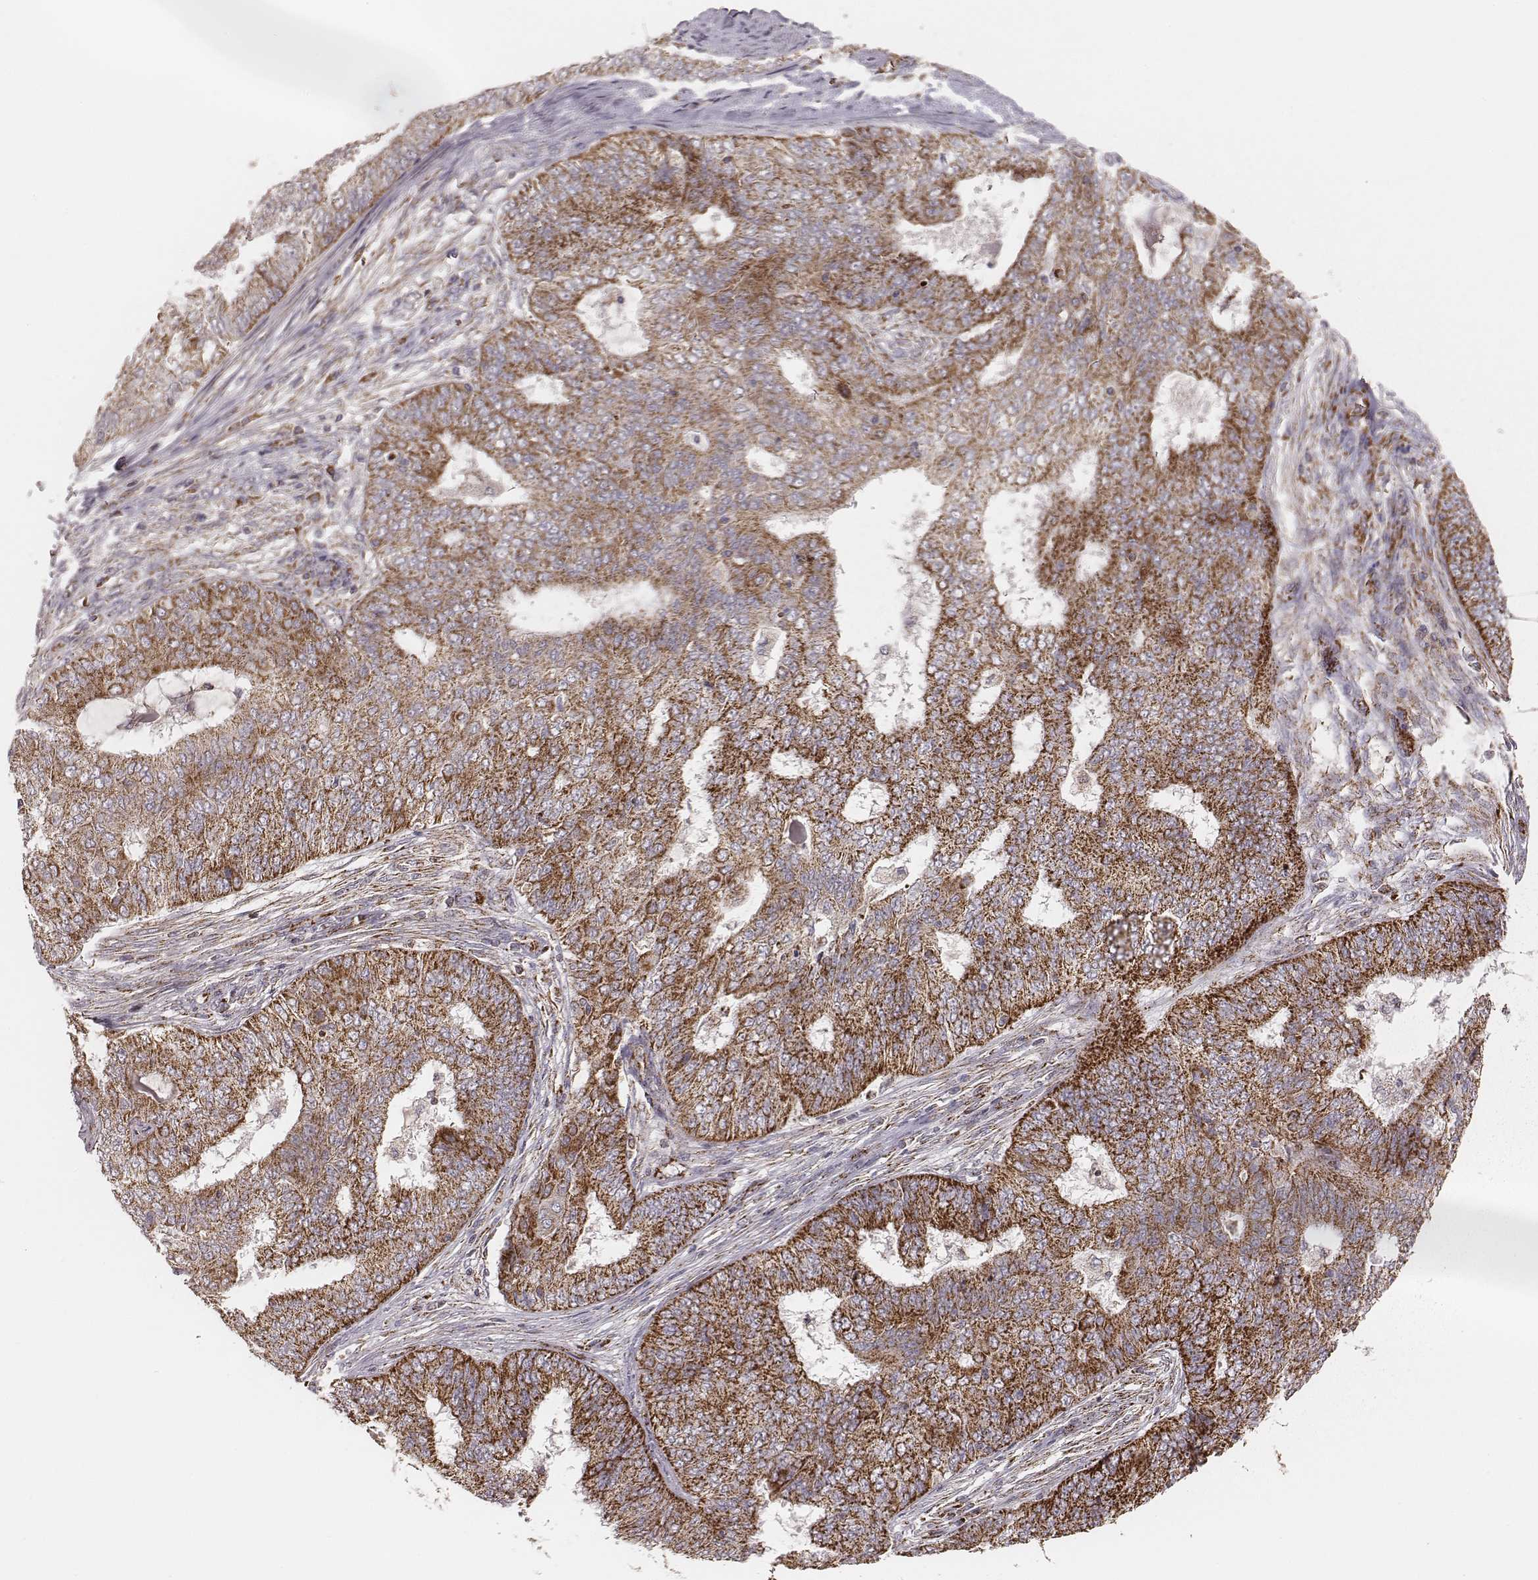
{"staining": {"intensity": "moderate", "quantity": ">75%", "location": "cytoplasmic/membranous"}, "tissue": "endometrial cancer", "cell_type": "Tumor cells", "image_type": "cancer", "snomed": [{"axis": "morphology", "description": "Adenocarcinoma, NOS"}, {"axis": "topography", "description": "Endometrium"}], "caption": "IHC (DAB (3,3'-diaminobenzidine)) staining of adenocarcinoma (endometrial) demonstrates moderate cytoplasmic/membranous protein expression in approximately >75% of tumor cells.", "gene": "TUFM", "patient": {"sex": "female", "age": 62}}